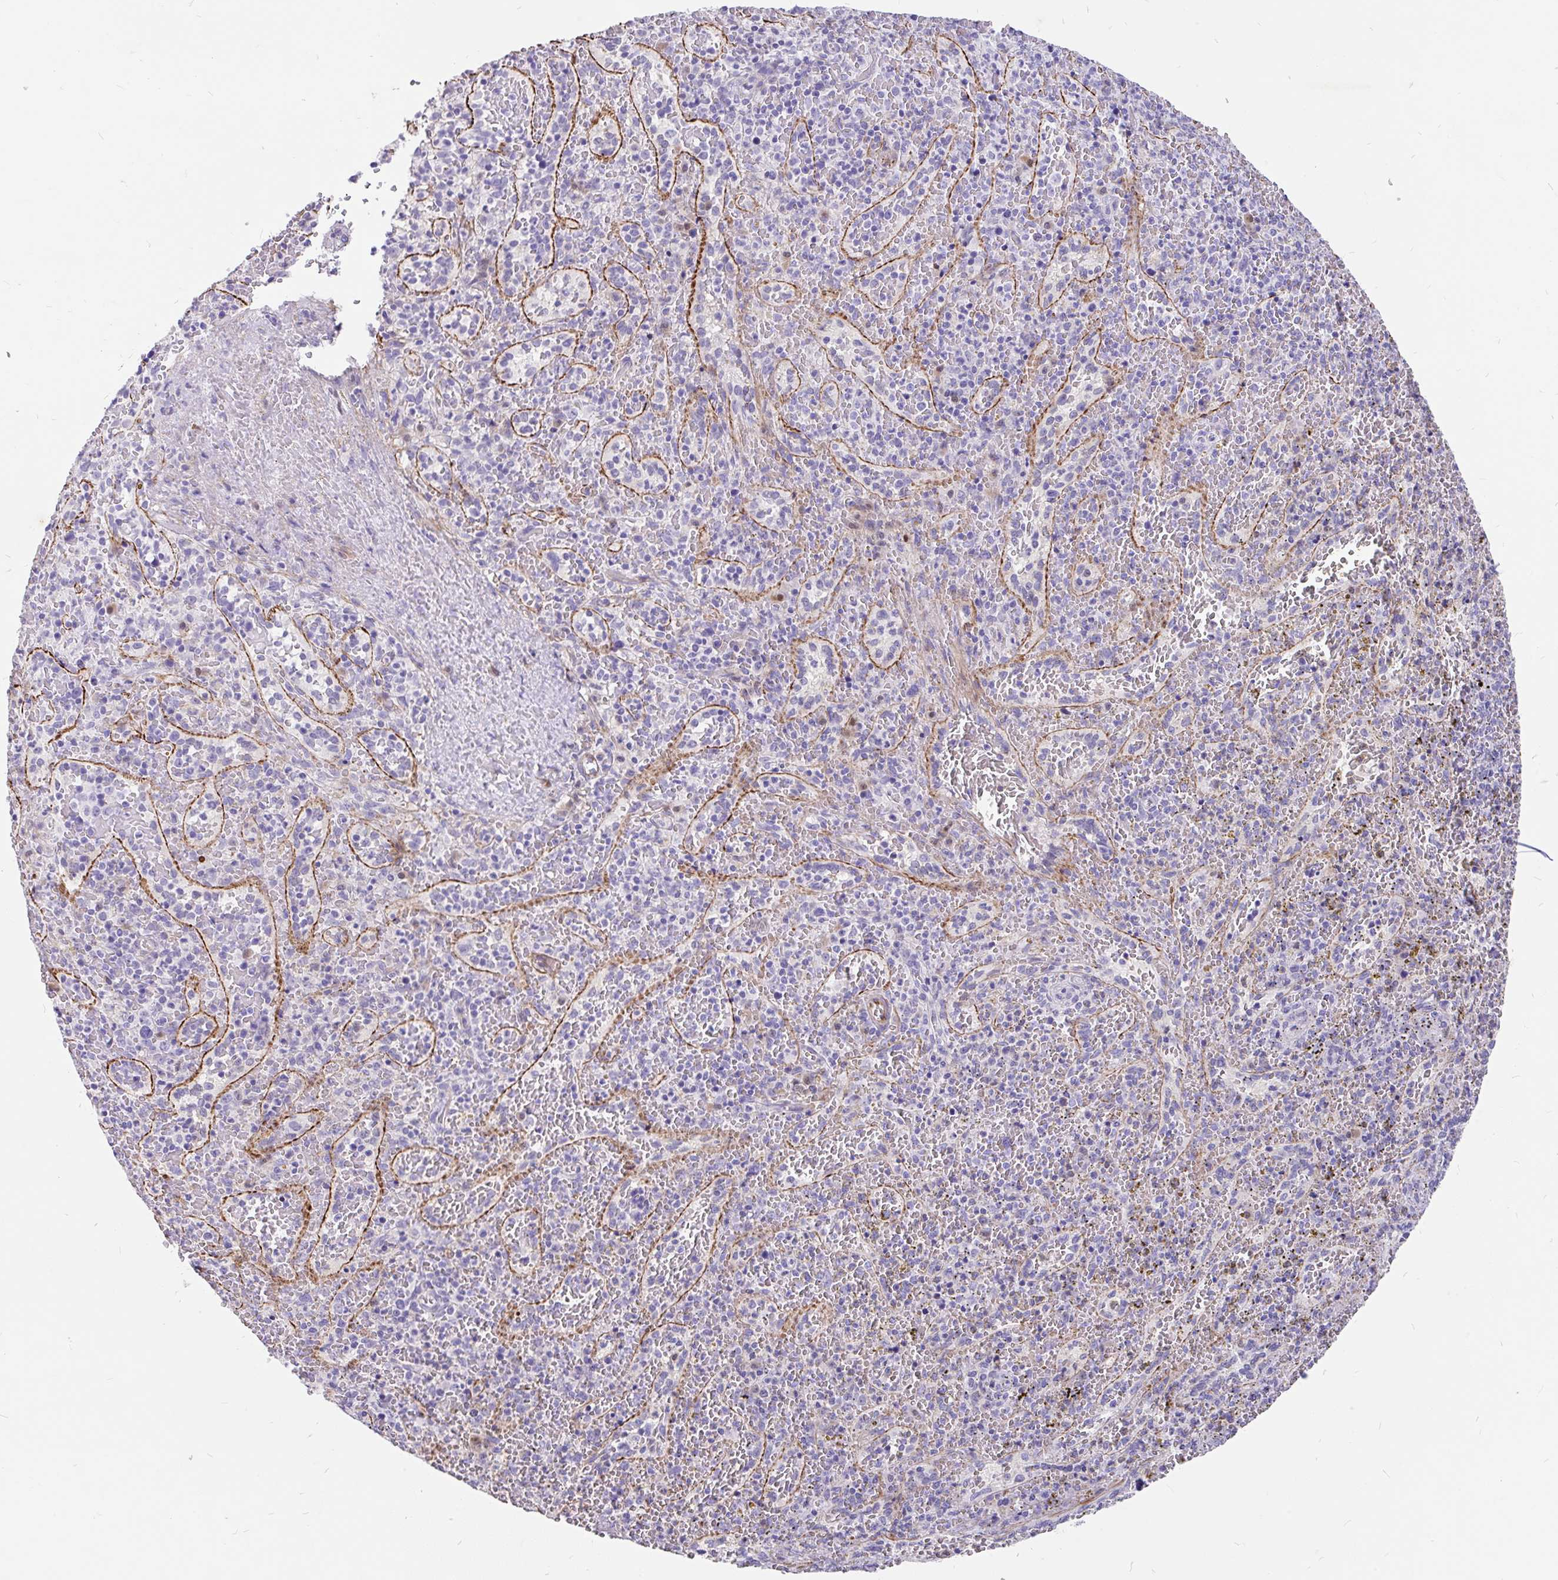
{"staining": {"intensity": "negative", "quantity": "none", "location": "none"}, "tissue": "spleen", "cell_type": "Cells in red pulp", "image_type": "normal", "snomed": [{"axis": "morphology", "description": "Normal tissue, NOS"}, {"axis": "topography", "description": "Spleen"}], "caption": "The micrograph displays no significant staining in cells in red pulp of spleen.", "gene": "EML5", "patient": {"sex": "female", "age": 50}}